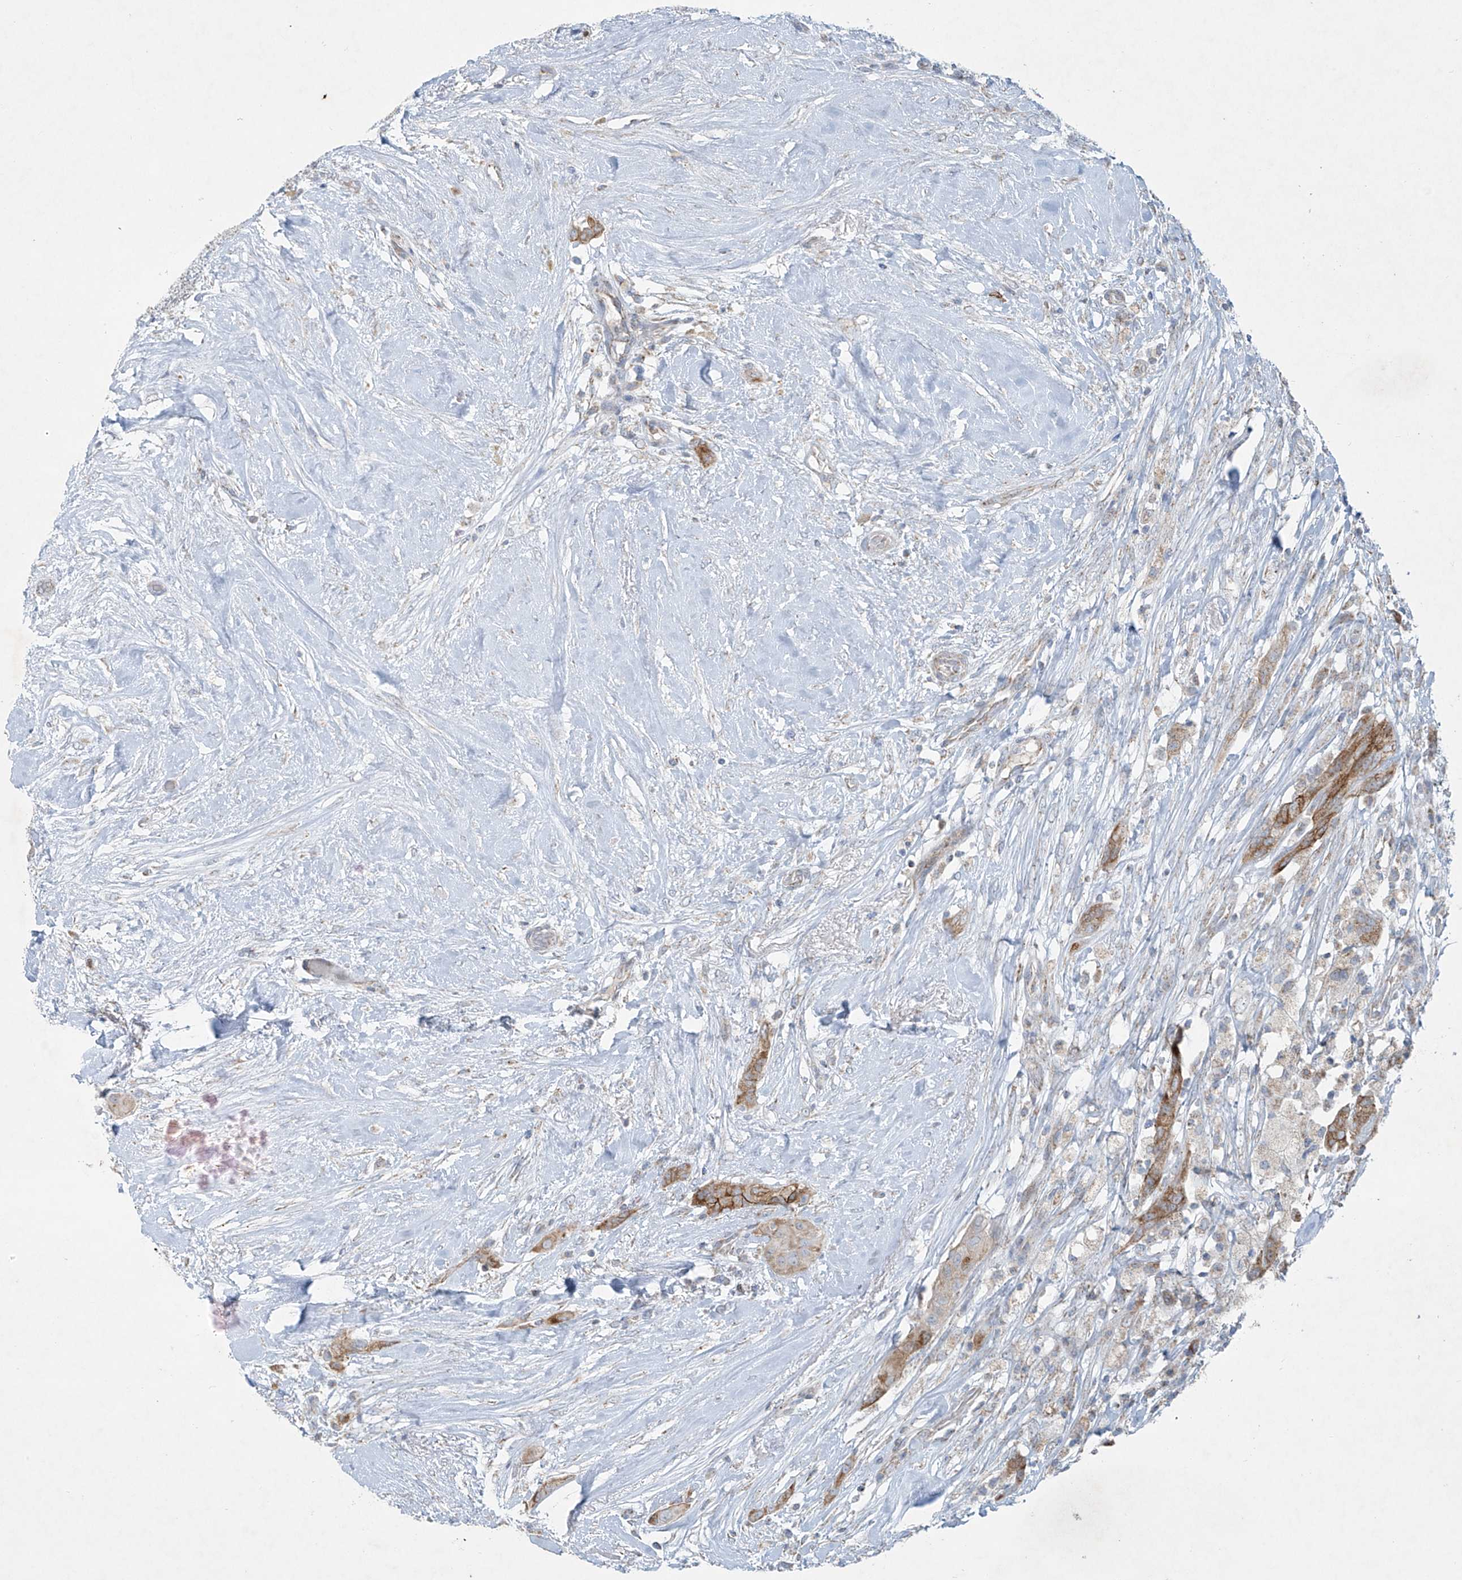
{"staining": {"intensity": "moderate", "quantity": ">75%", "location": "cytoplasmic/membranous"}, "tissue": "thyroid cancer", "cell_type": "Tumor cells", "image_type": "cancer", "snomed": [{"axis": "morphology", "description": "Papillary adenocarcinoma, NOS"}, {"axis": "topography", "description": "Thyroid gland"}], "caption": "Thyroid cancer (papillary adenocarcinoma) tissue displays moderate cytoplasmic/membranous staining in approximately >75% of tumor cells (DAB (3,3'-diaminobenzidine) = brown stain, brightfield microscopy at high magnification).", "gene": "SMDT1", "patient": {"sex": "female", "age": 59}}